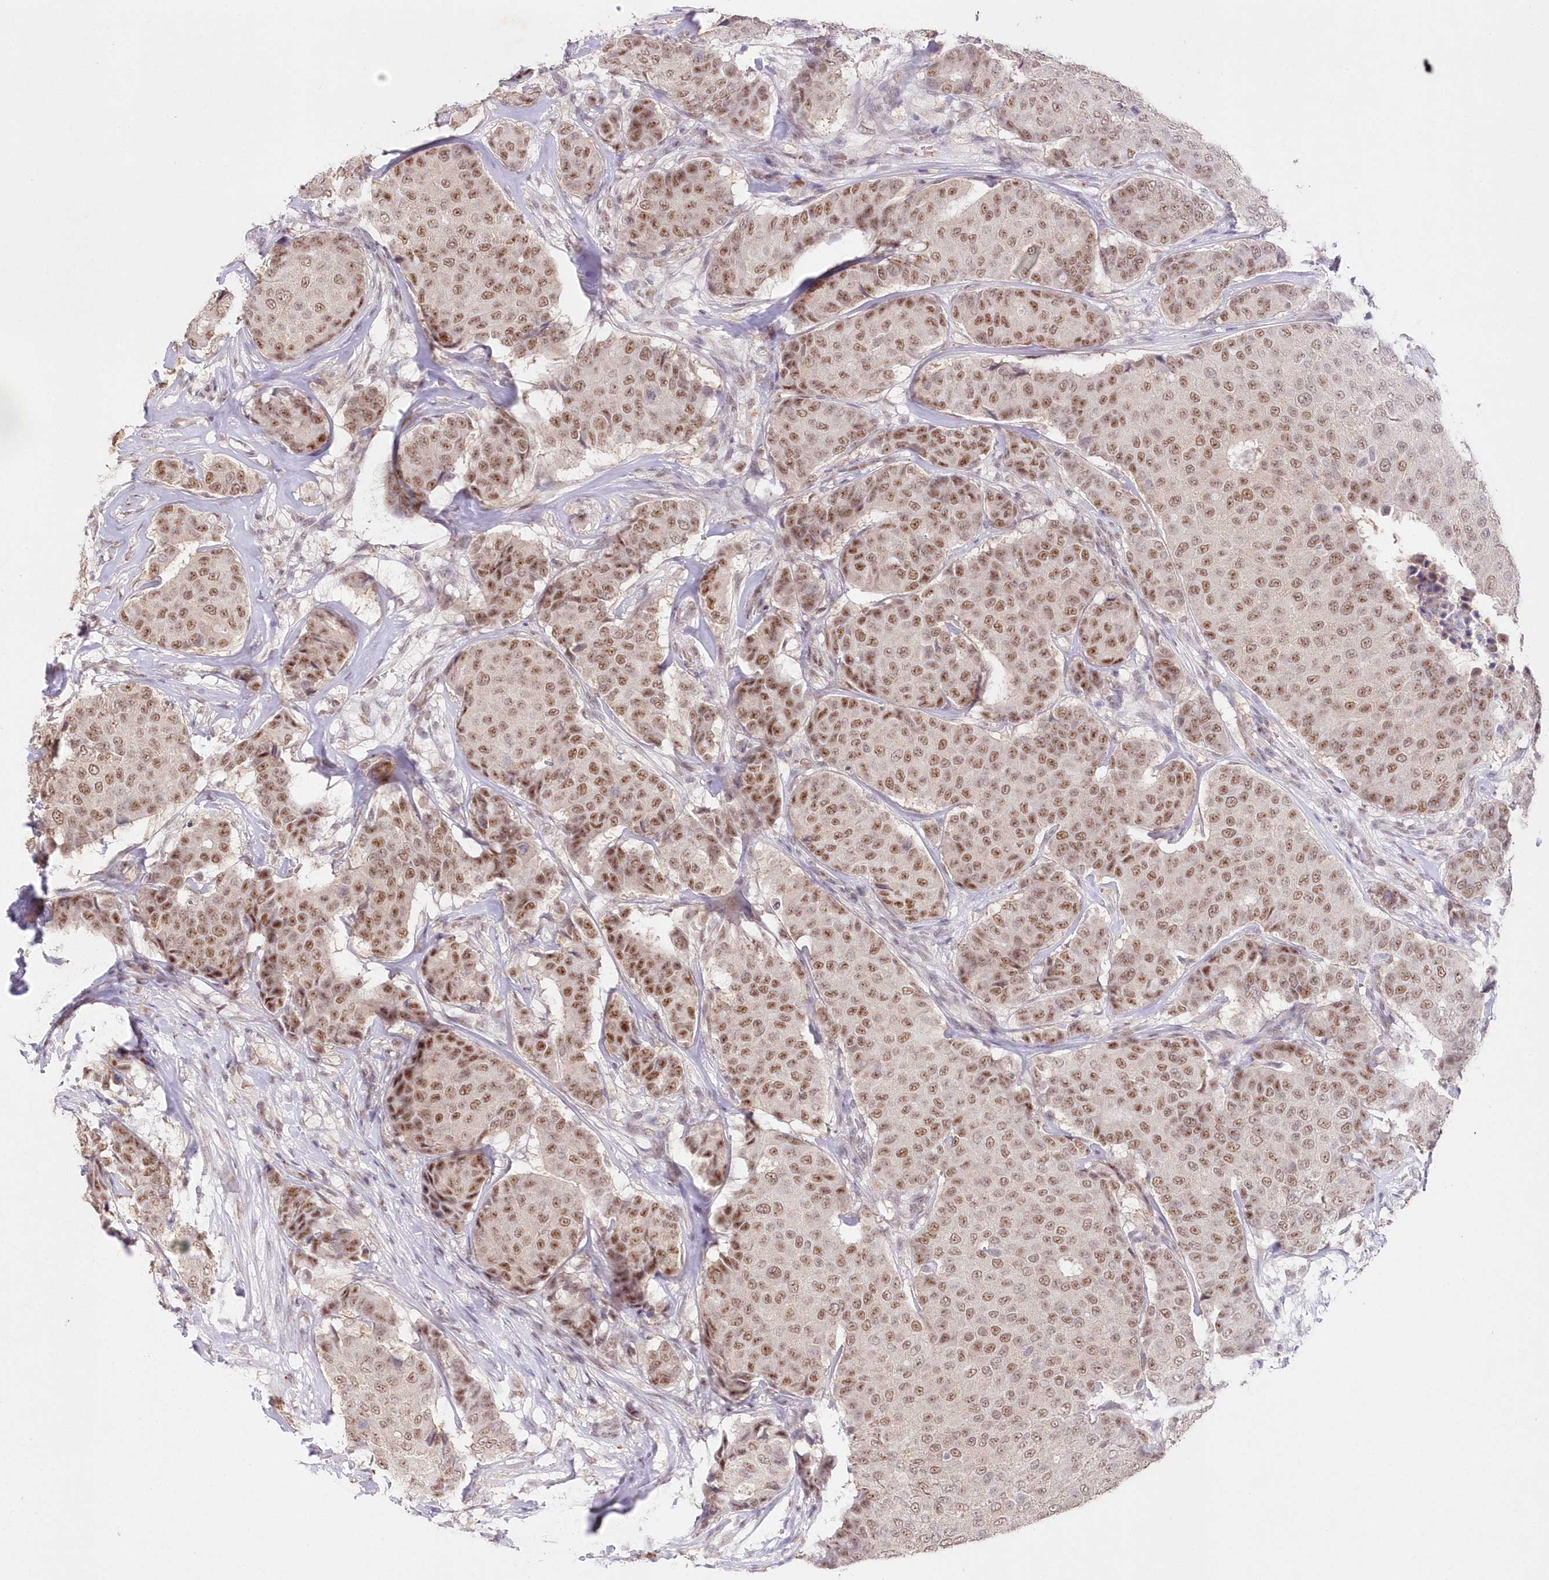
{"staining": {"intensity": "moderate", "quantity": ">75%", "location": "nuclear"}, "tissue": "breast cancer", "cell_type": "Tumor cells", "image_type": "cancer", "snomed": [{"axis": "morphology", "description": "Duct carcinoma"}, {"axis": "topography", "description": "Breast"}], "caption": "Human breast intraductal carcinoma stained for a protein (brown) reveals moderate nuclear positive staining in about >75% of tumor cells.", "gene": "RBM27", "patient": {"sex": "female", "age": 75}}